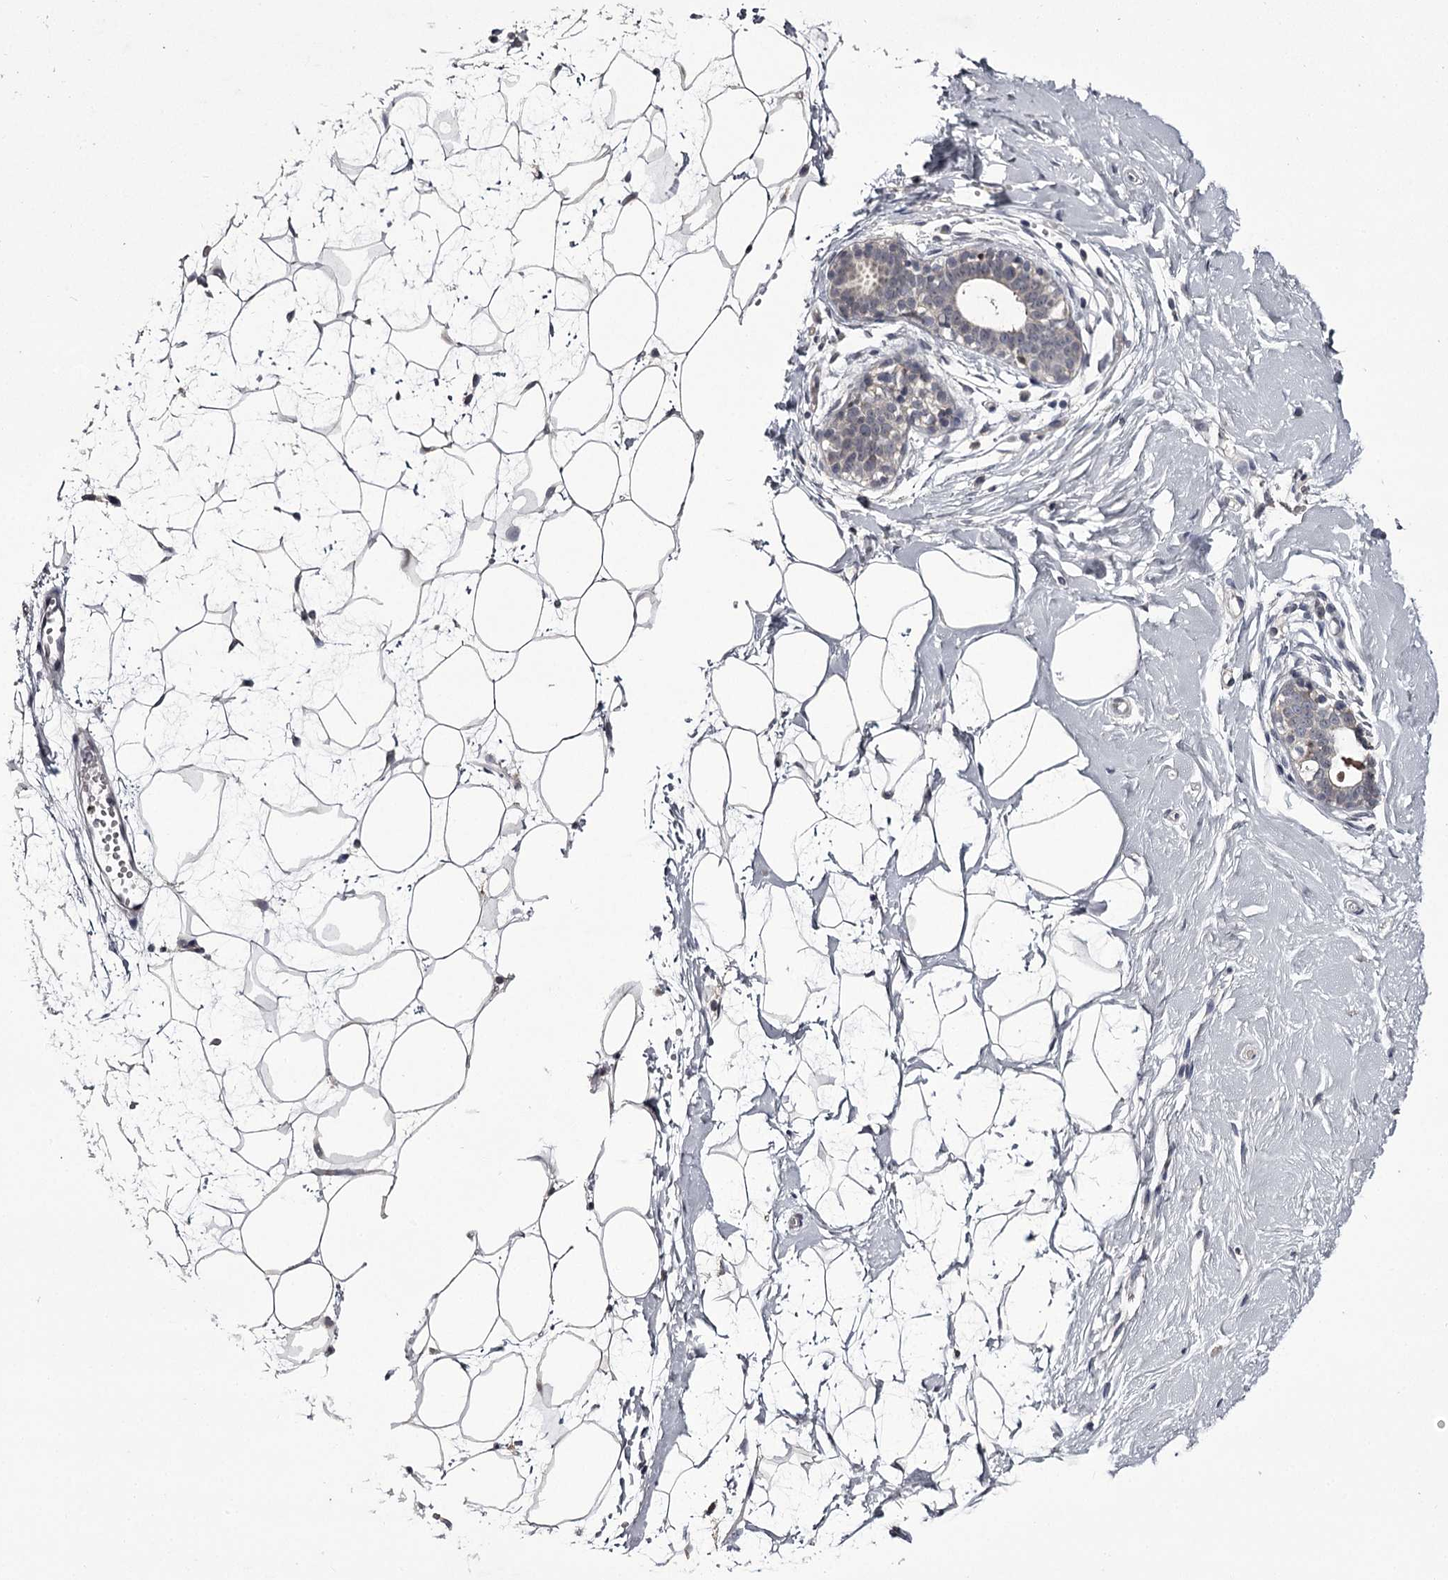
{"staining": {"intensity": "negative", "quantity": "none", "location": "none"}, "tissue": "breast", "cell_type": "Adipocytes", "image_type": "normal", "snomed": [{"axis": "morphology", "description": "Normal tissue, NOS"}, {"axis": "morphology", "description": "Adenoma, NOS"}, {"axis": "topography", "description": "Breast"}], "caption": "An immunohistochemistry micrograph of benign breast is shown. There is no staining in adipocytes of breast.", "gene": "SLC32A1", "patient": {"sex": "female", "age": 23}}